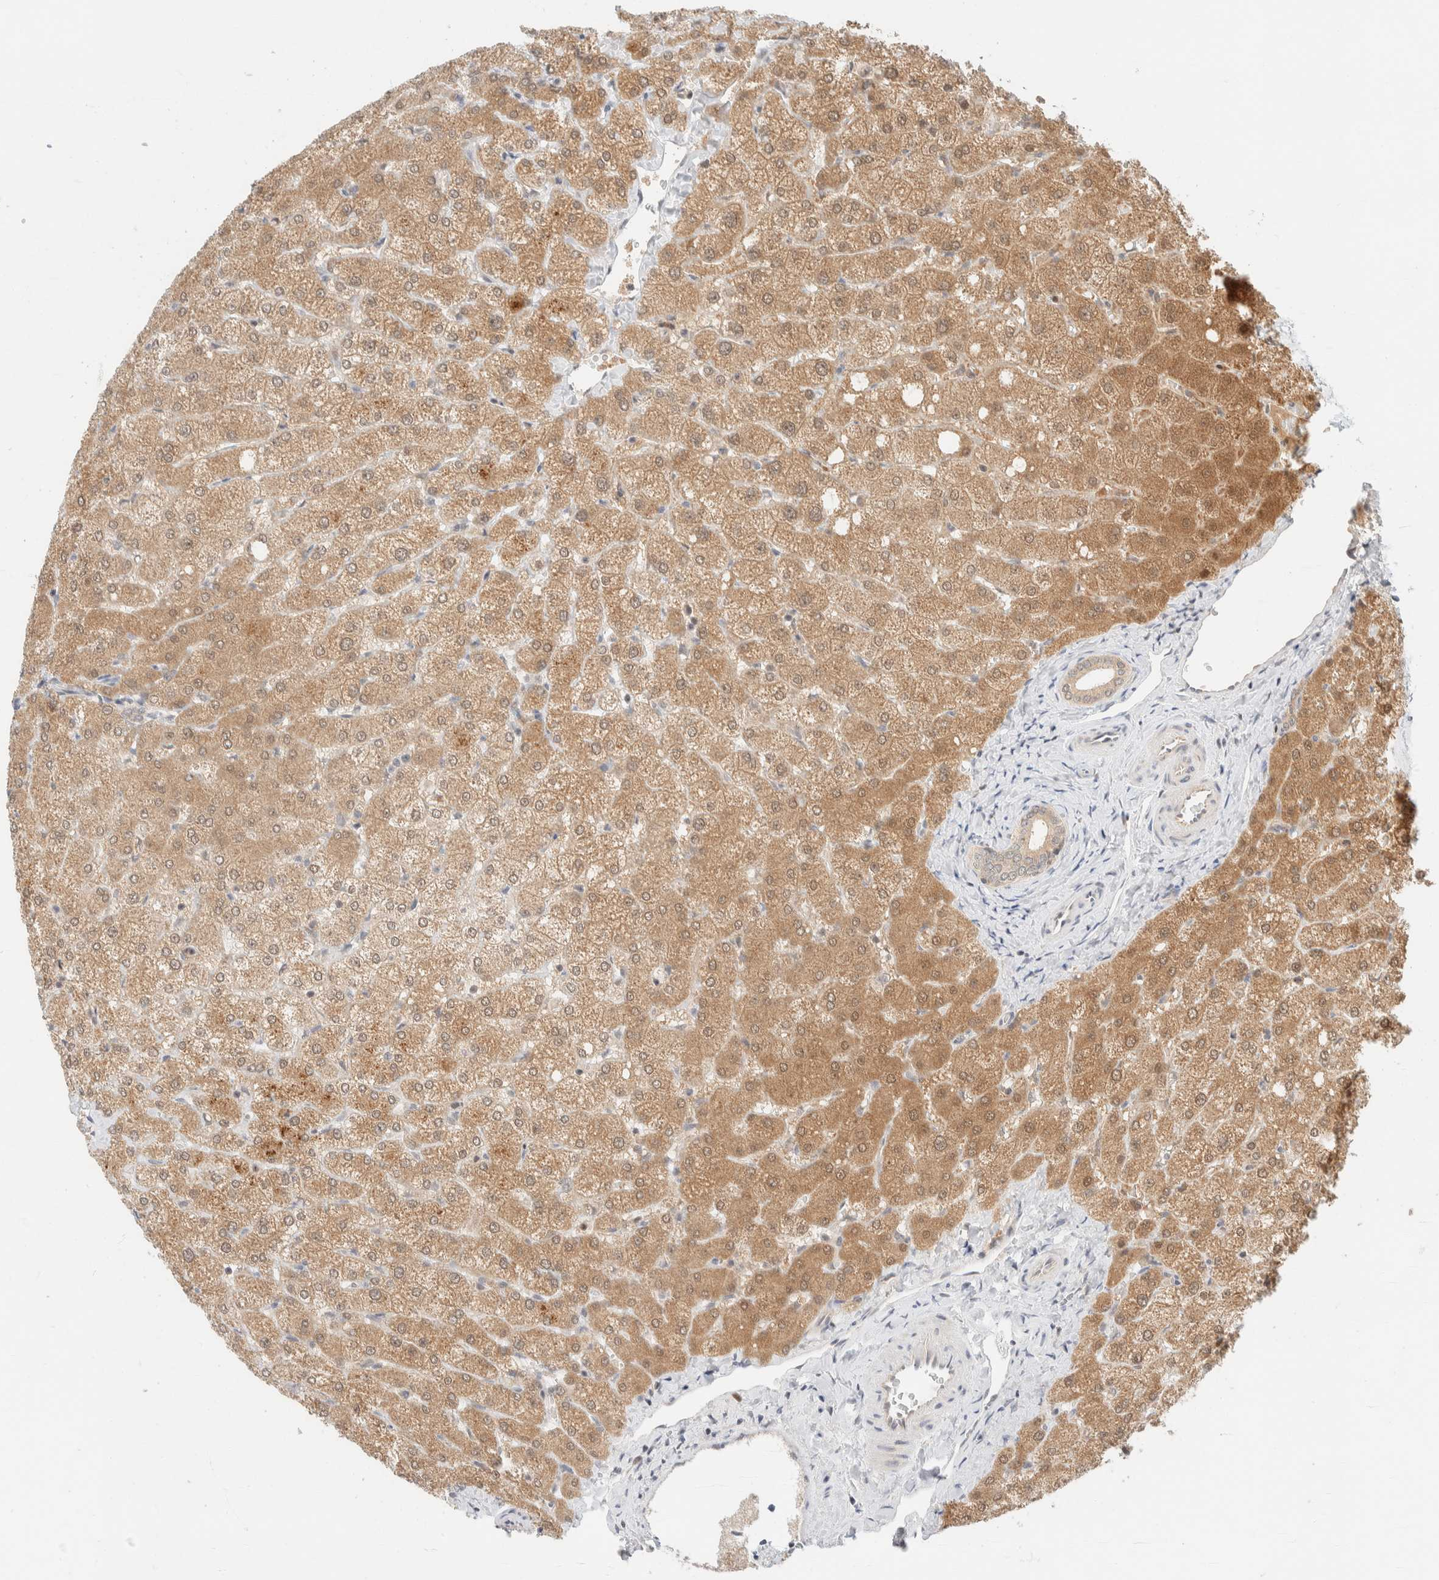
{"staining": {"intensity": "weak", "quantity": ">75%", "location": "cytoplasmic/membranous"}, "tissue": "liver", "cell_type": "Cholangiocytes", "image_type": "normal", "snomed": [{"axis": "morphology", "description": "Normal tissue, NOS"}, {"axis": "topography", "description": "Liver"}], "caption": "Liver stained with immunohistochemistry (IHC) reveals weak cytoplasmic/membranous staining in approximately >75% of cholangiocytes.", "gene": "C8orf76", "patient": {"sex": "female", "age": 54}}